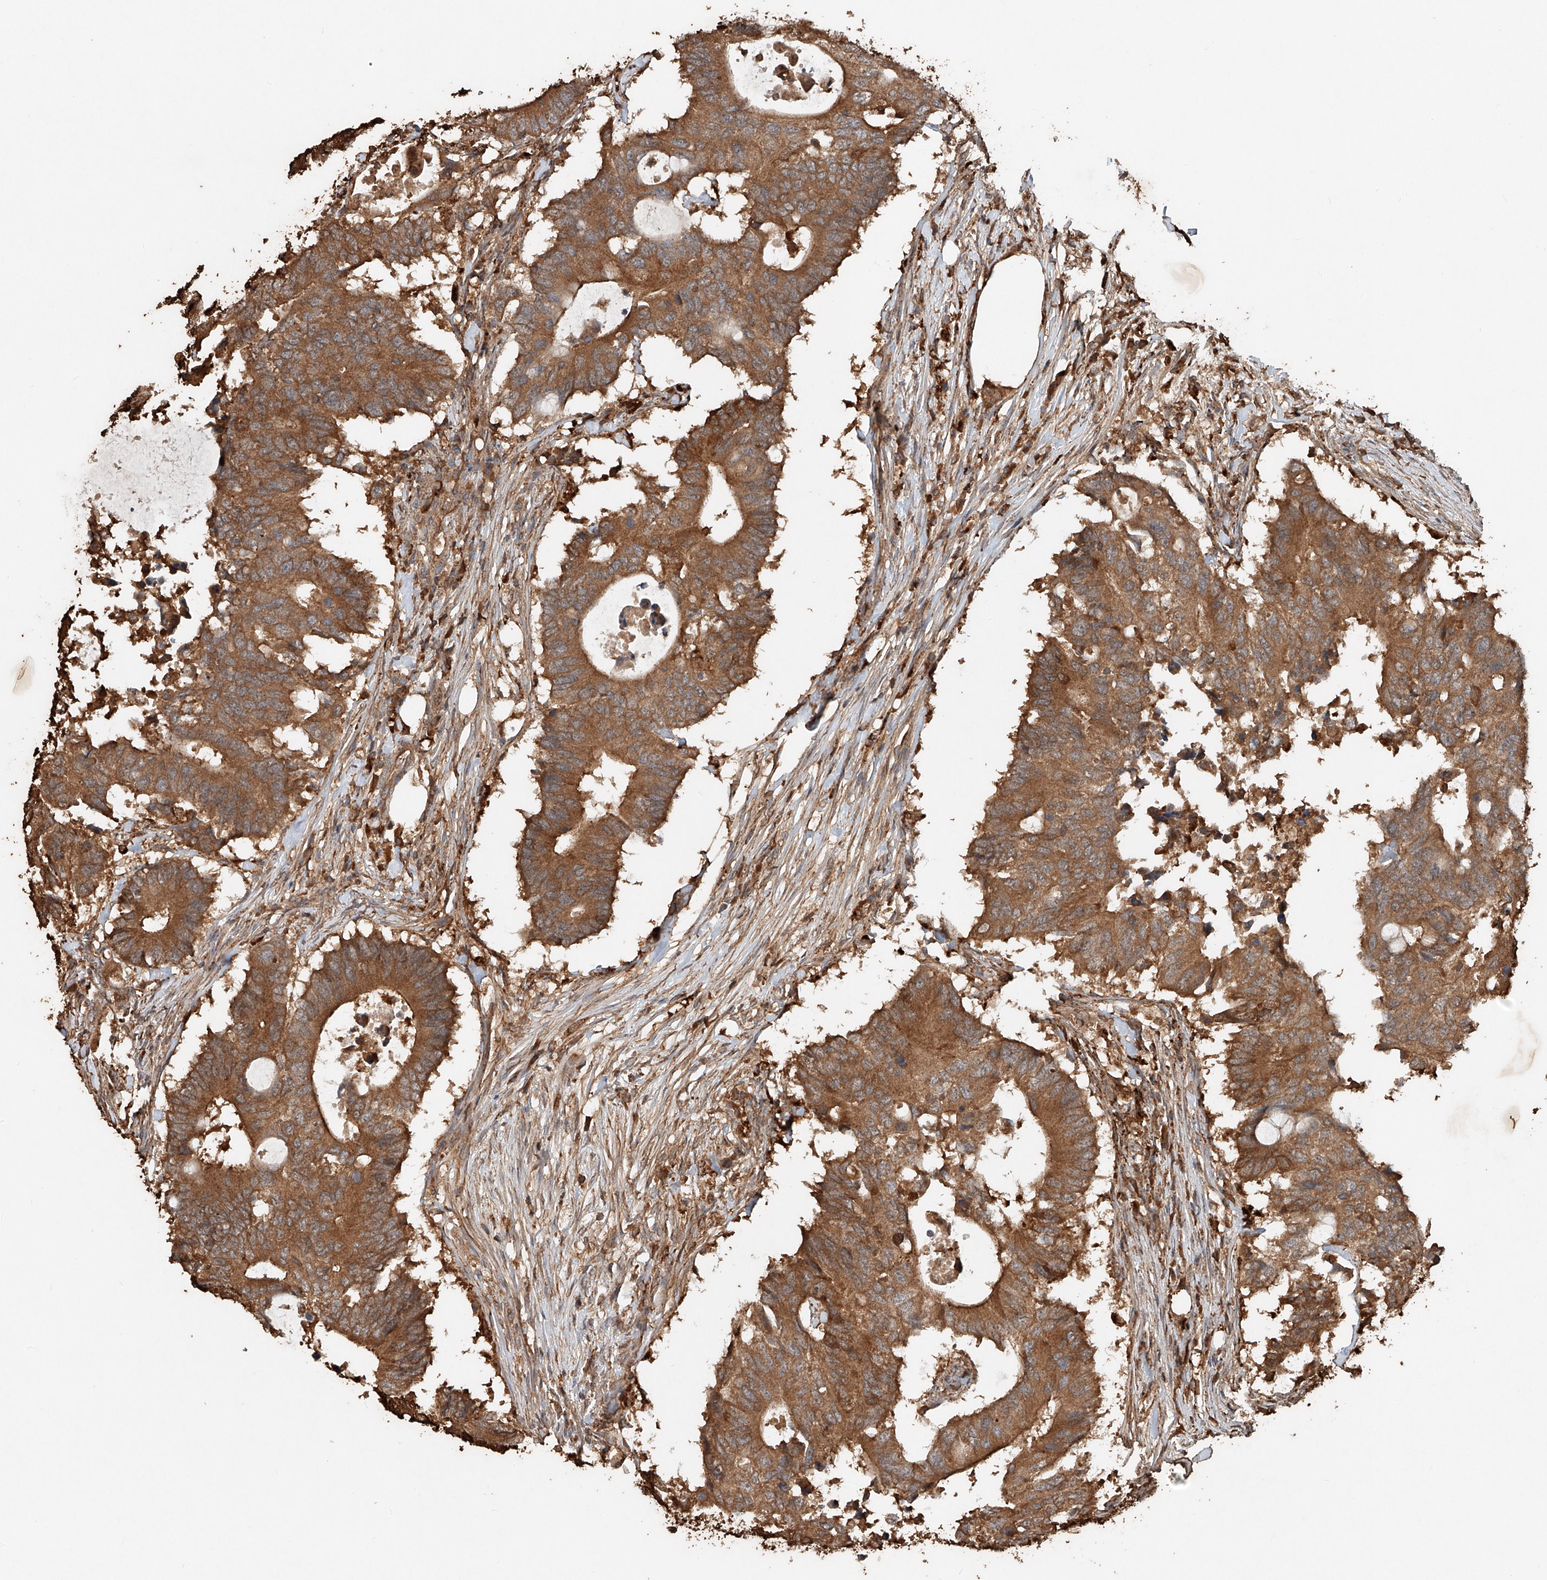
{"staining": {"intensity": "strong", "quantity": ">75%", "location": "cytoplasmic/membranous"}, "tissue": "colorectal cancer", "cell_type": "Tumor cells", "image_type": "cancer", "snomed": [{"axis": "morphology", "description": "Adenocarcinoma, NOS"}, {"axis": "topography", "description": "Colon"}], "caption": "DAB (3,3'-diaminobenzidine) immunohistochemical staining of colorectal cancer (adenocarcinoma) exhibits strong cytoplasmic/membranous protein expression in about >75% of tumor cells.", "gene": "IER5", "patient": {"sex": "male", "age": 71}}